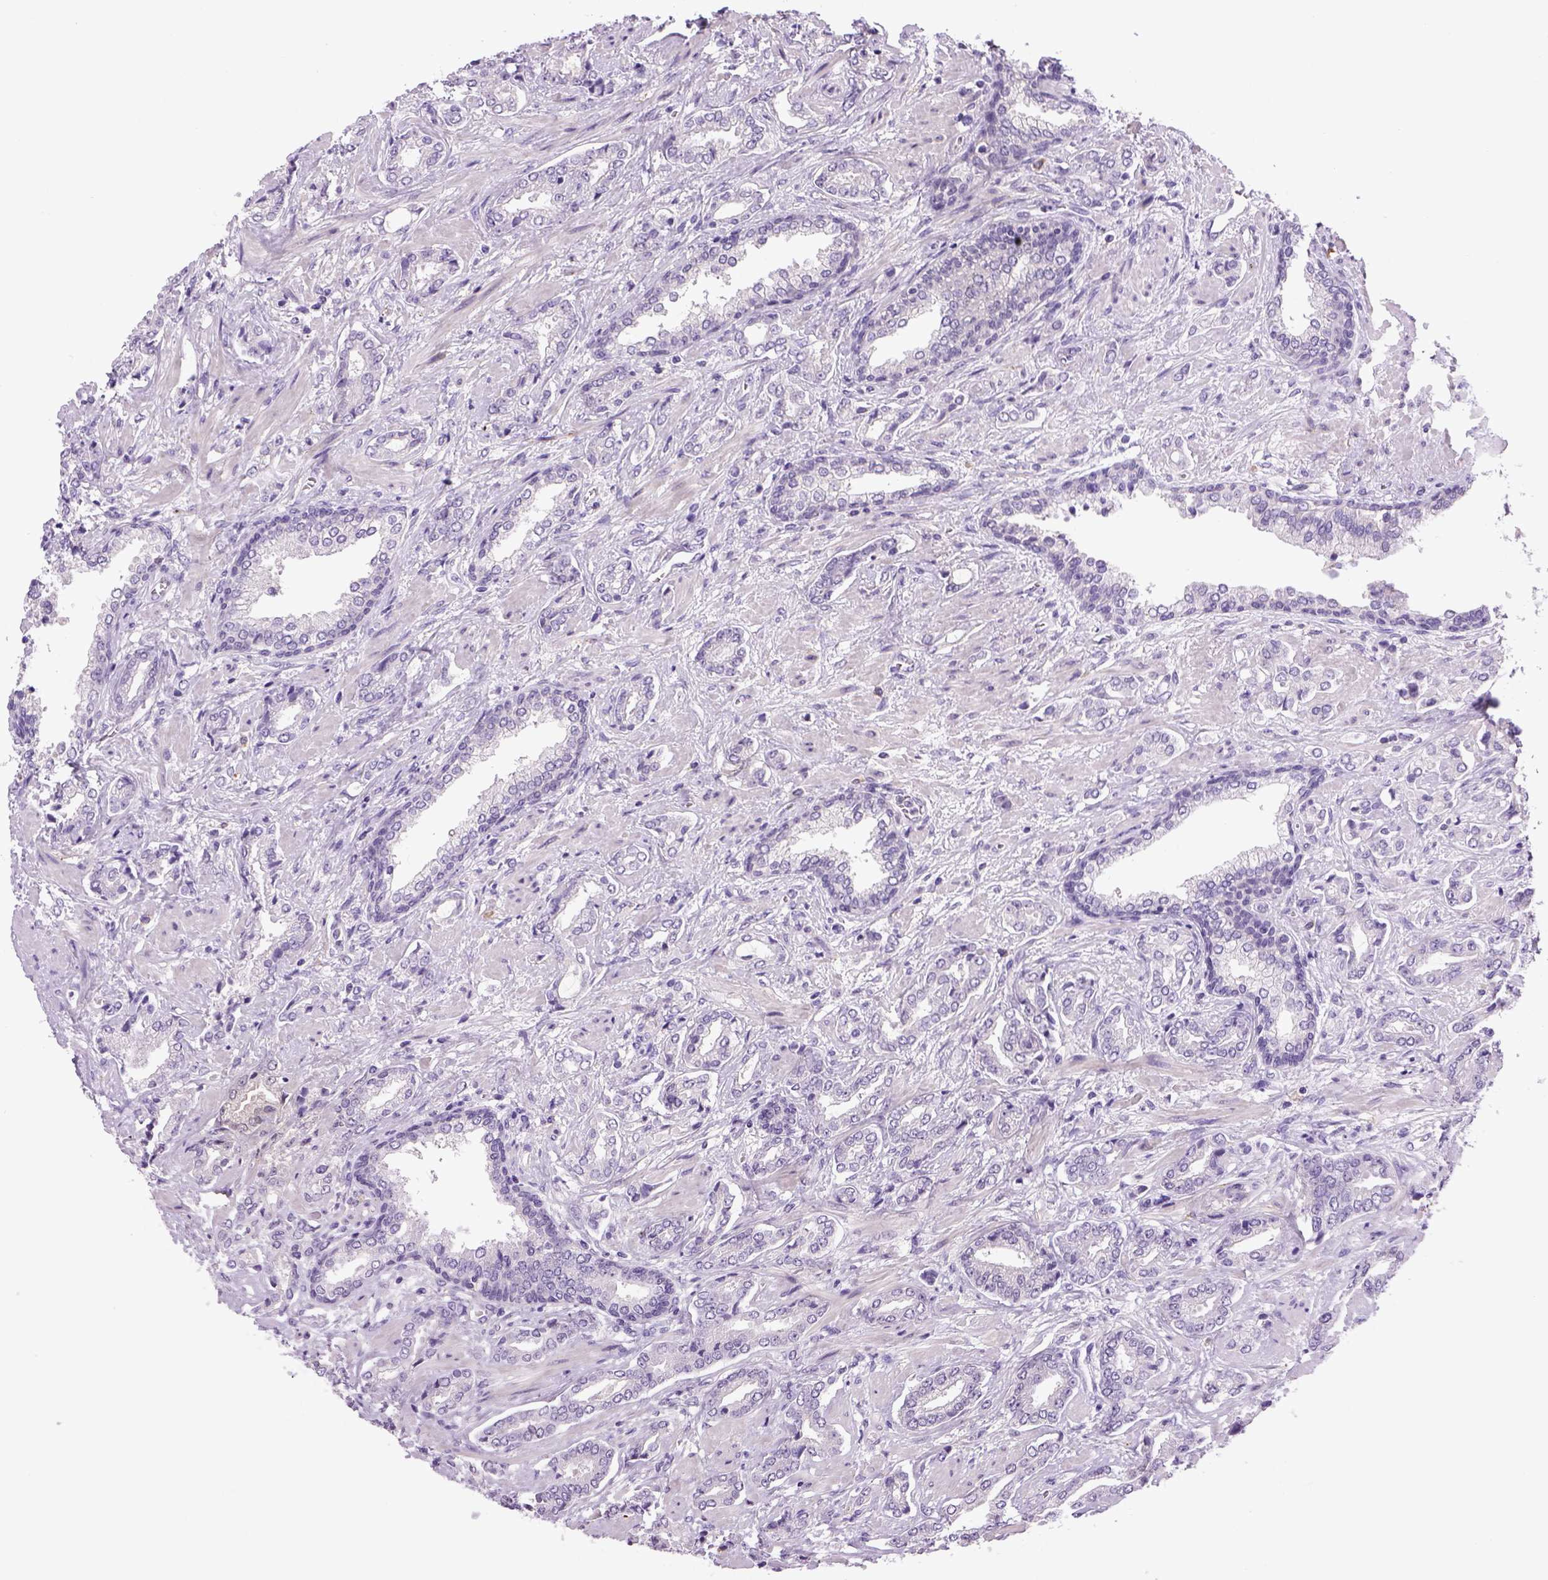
{"staining": {"intensity": "negative", "quantity": "none", "location": "none"}, "tissue": "prostate cancer", "cell_type": "Tumor cells", "image_type": "cancer", "snomed": [{"axis": "morphology", "description": "Adenocarcinoma, Low grade"}, {"axis": "topography", "description": "Prostate"}], "caption": "Immunohistochemistry of prostate cancer (low-grade adenocarcinoma) exhibits no staining in tumor cells.", "gene": "DBH", "patient": {"sex": "male", "age": 61}}